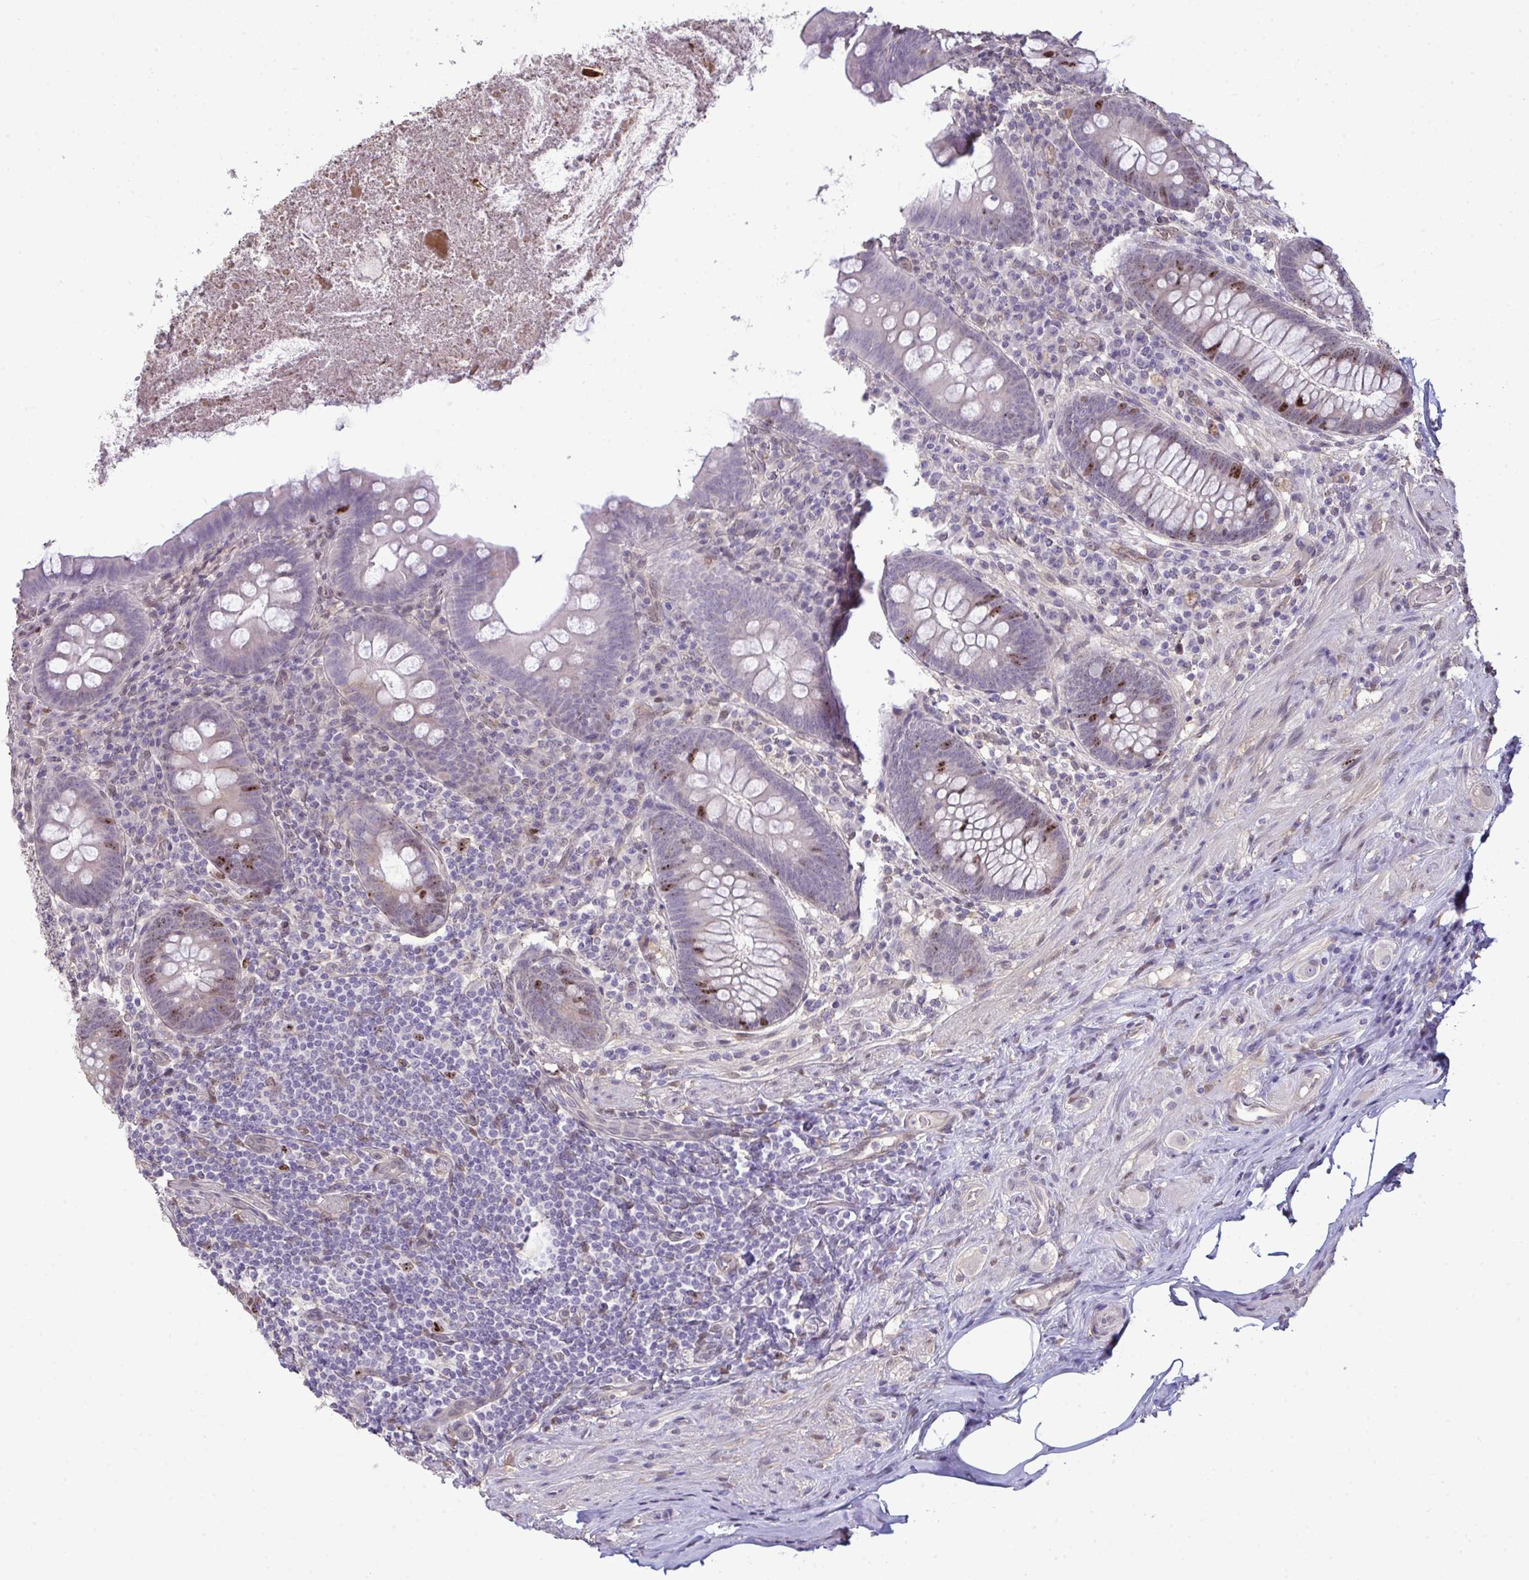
{"staining": {"intensity": "moderate", "quantity": "<25%", "location": "nuclear"}, "tissue": "appendix", "cell_type": "Glandular cells", "image_type": "normal", "snomed": [{"axis": "morphology", "description": "Normal tissue, NOS"}, {"axis": "topography", "description": "Appendix"}], "caption": "Immunohistochemistry photomicrograph of unremarkable appendix stained for a protein (brown), which shows low levels of moderate nuclear positivity in approximately <25% of glandular cells.", "gene": "SETD7", "patient": {"sex": "male", "age": 71}}